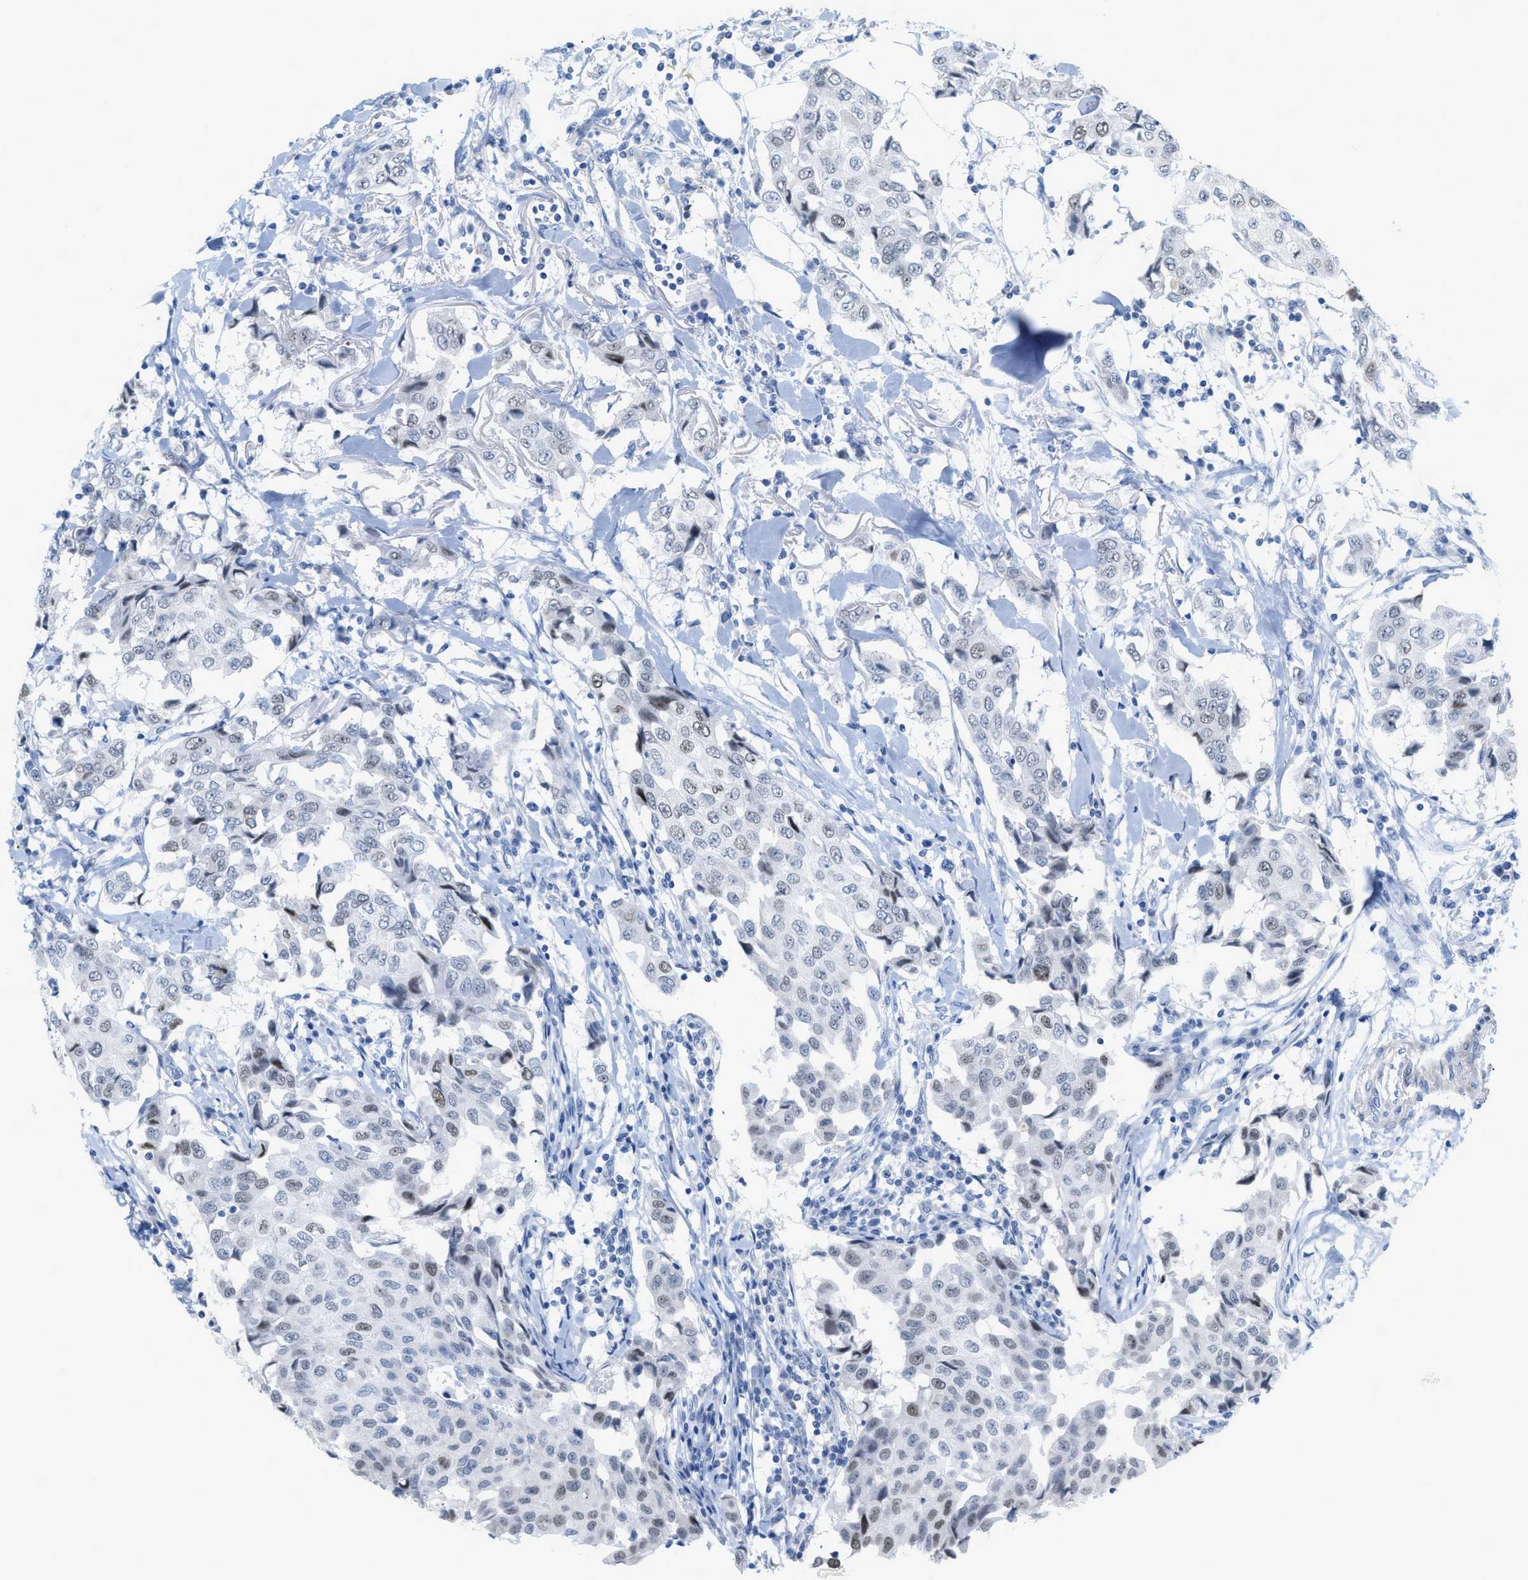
{"staining": {"intensity": "moderate", "quantity": "<25%", "location": "nuclear"}, "tissue": "breast cancer", "cell_type": "Tumor cells", "image_type": "cancer", "snomed": [{"axis": "morphology", "description": "Duct carcinoma"}, {"axis": "topography", "description": "Breast"}], "caption": "This is a photomicrograph of IHC staining of invasive ductal carcinoma (breast), which shows moderate staining in the nuclear of tumor cells.", "gene": "HLTF", "patient": {"sex": "female", "age": 80}}